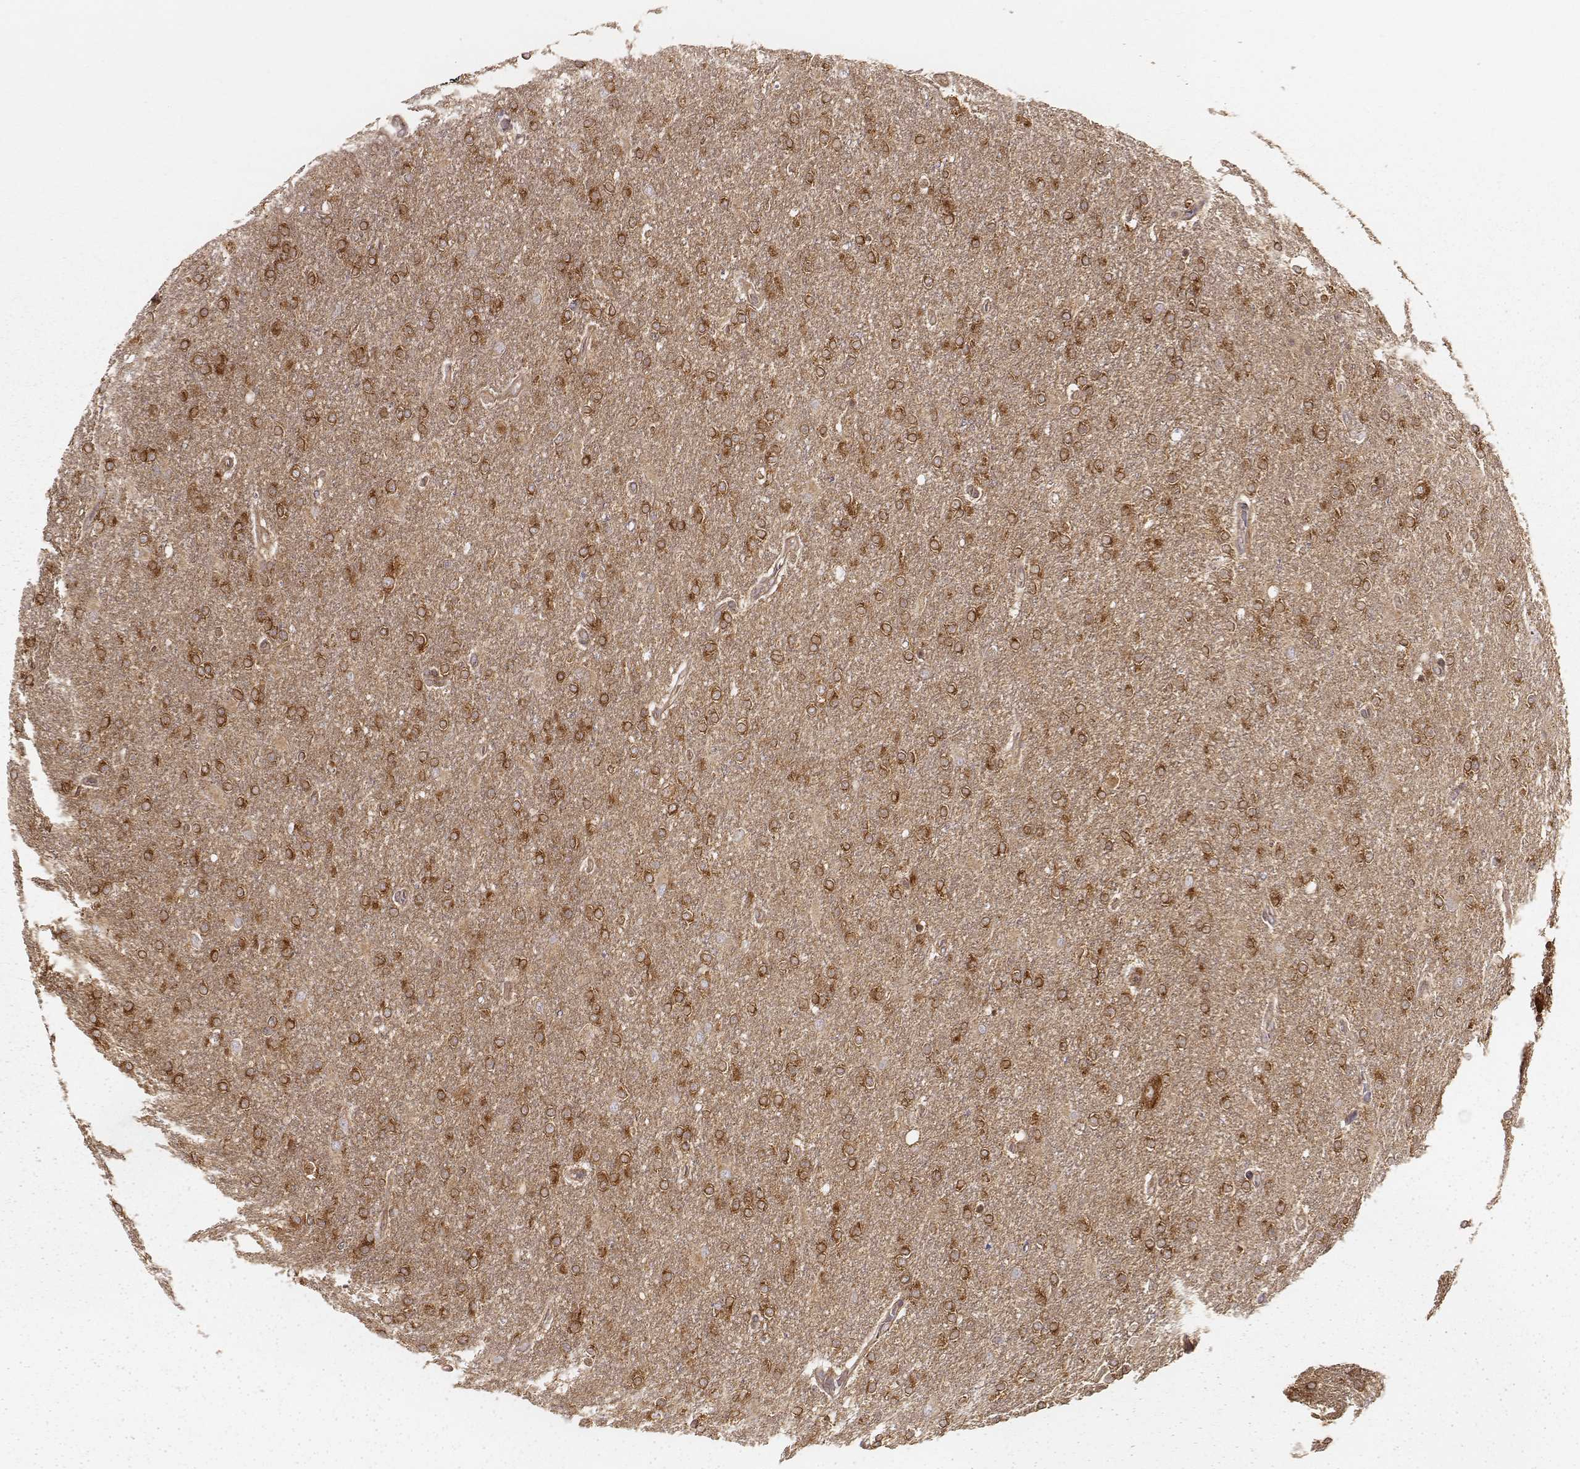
{"staining": {"intensity": "strong", "quantity": ">75%", "location": "cytoplasmic/membranous"}, "tissue": "glioma", "cell_type": "Tumor cells", "image_type": "cancer", "snomed": [{"axis": "morphology", "description": "Glioma, malignant, High grade"}, {"axis": "topography", "description": "Cerebral cortex"}], "caption": "An image of human glioma stained for a protein shows strong cytoplasmic/membranous brown staining in tumor cells.", "gene": "CARS1", "patient": {"sex": "male", "age": 70}}